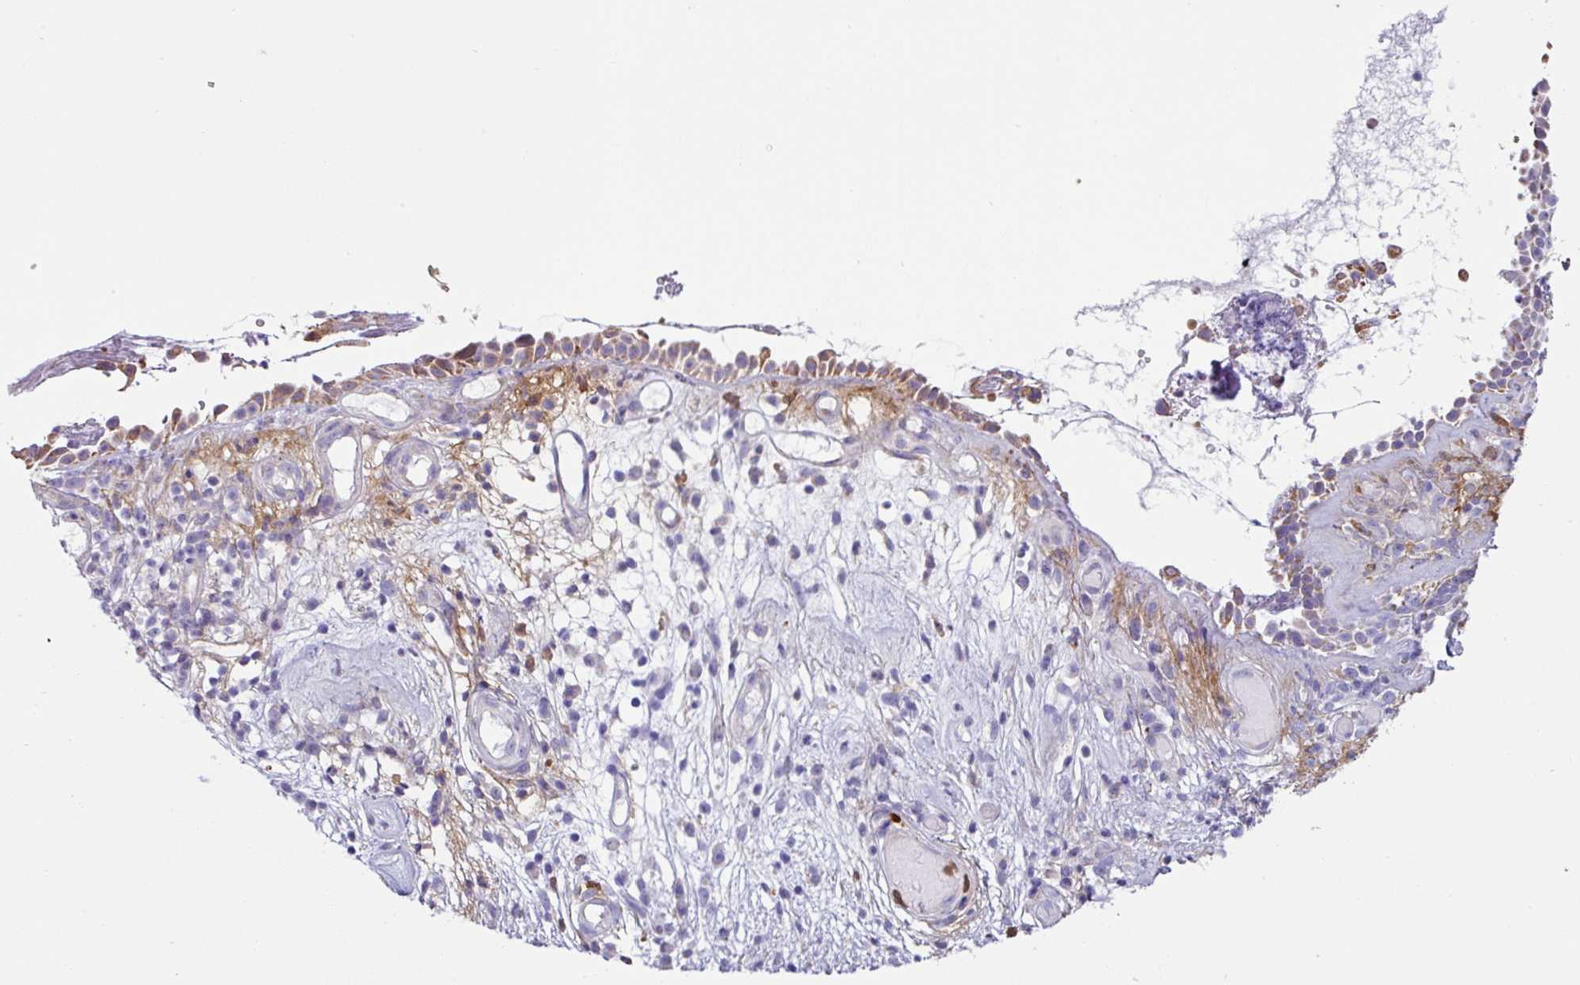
{"staining": {"intensity": "moderate", "quantity": "<25%", "location": "cytoplasmic/membranous"}, "tissue": "nasopharynx", "cell_type": "Respiratory epithelial cells", "image_type": "normal", "snomed": [{"axis": "morphology", "description": "Normal tissue, NOS"}, {"axis": "morphology", "description": "Inflammation, NOS"}, {"axis": "topography", "description": "Nasopharynx"}], "caption": "This is a photomicrograph of IHC staining of normal nasopharynx, which shows moderate positivity in the cytoplasmic/membranous of respiratory epithelial cells.", "gene": "SH2D3C", "patient": {"sex": "male", "age": 54}}